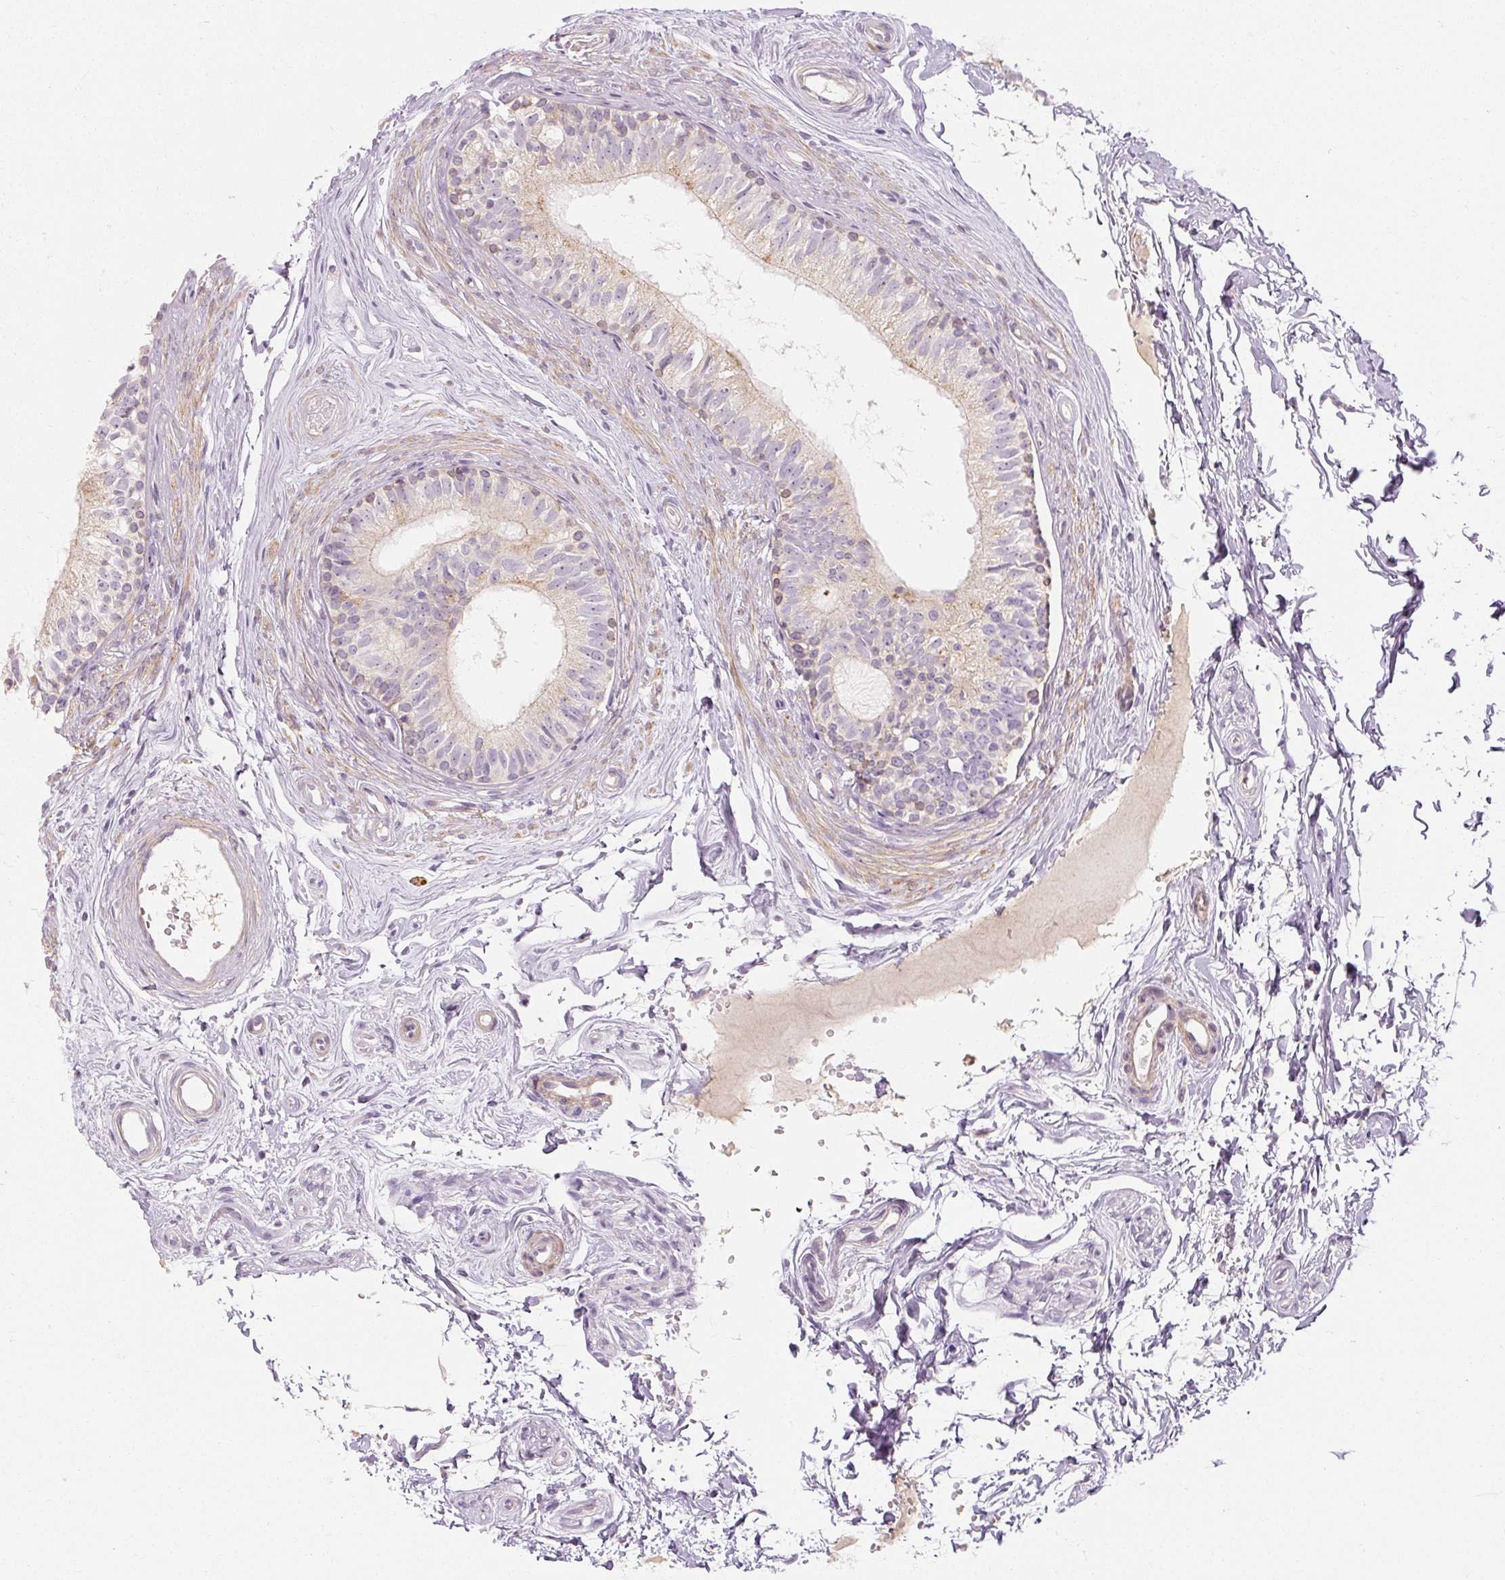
{"staining": {"intensity": "weak", "quantity": "<25%", "location": "cytoplasmic/membranous"}, "tissue": "epididymis", "cell_type": "Glandular cells", "image_type": "normal", "snomed": [{"axis": "morphology", "description": "Normal tissue, NOS"}, {"axis": "topography", "description": "Epididymis"}], "caption": "Immunohistochemistry (IHC) histopathology image of benign human epididymis stained for a protein (brown), which reveals no expression in glandular cells.", "gene": "CAPN3", "patient": {"sex": "male", "age": 45}}